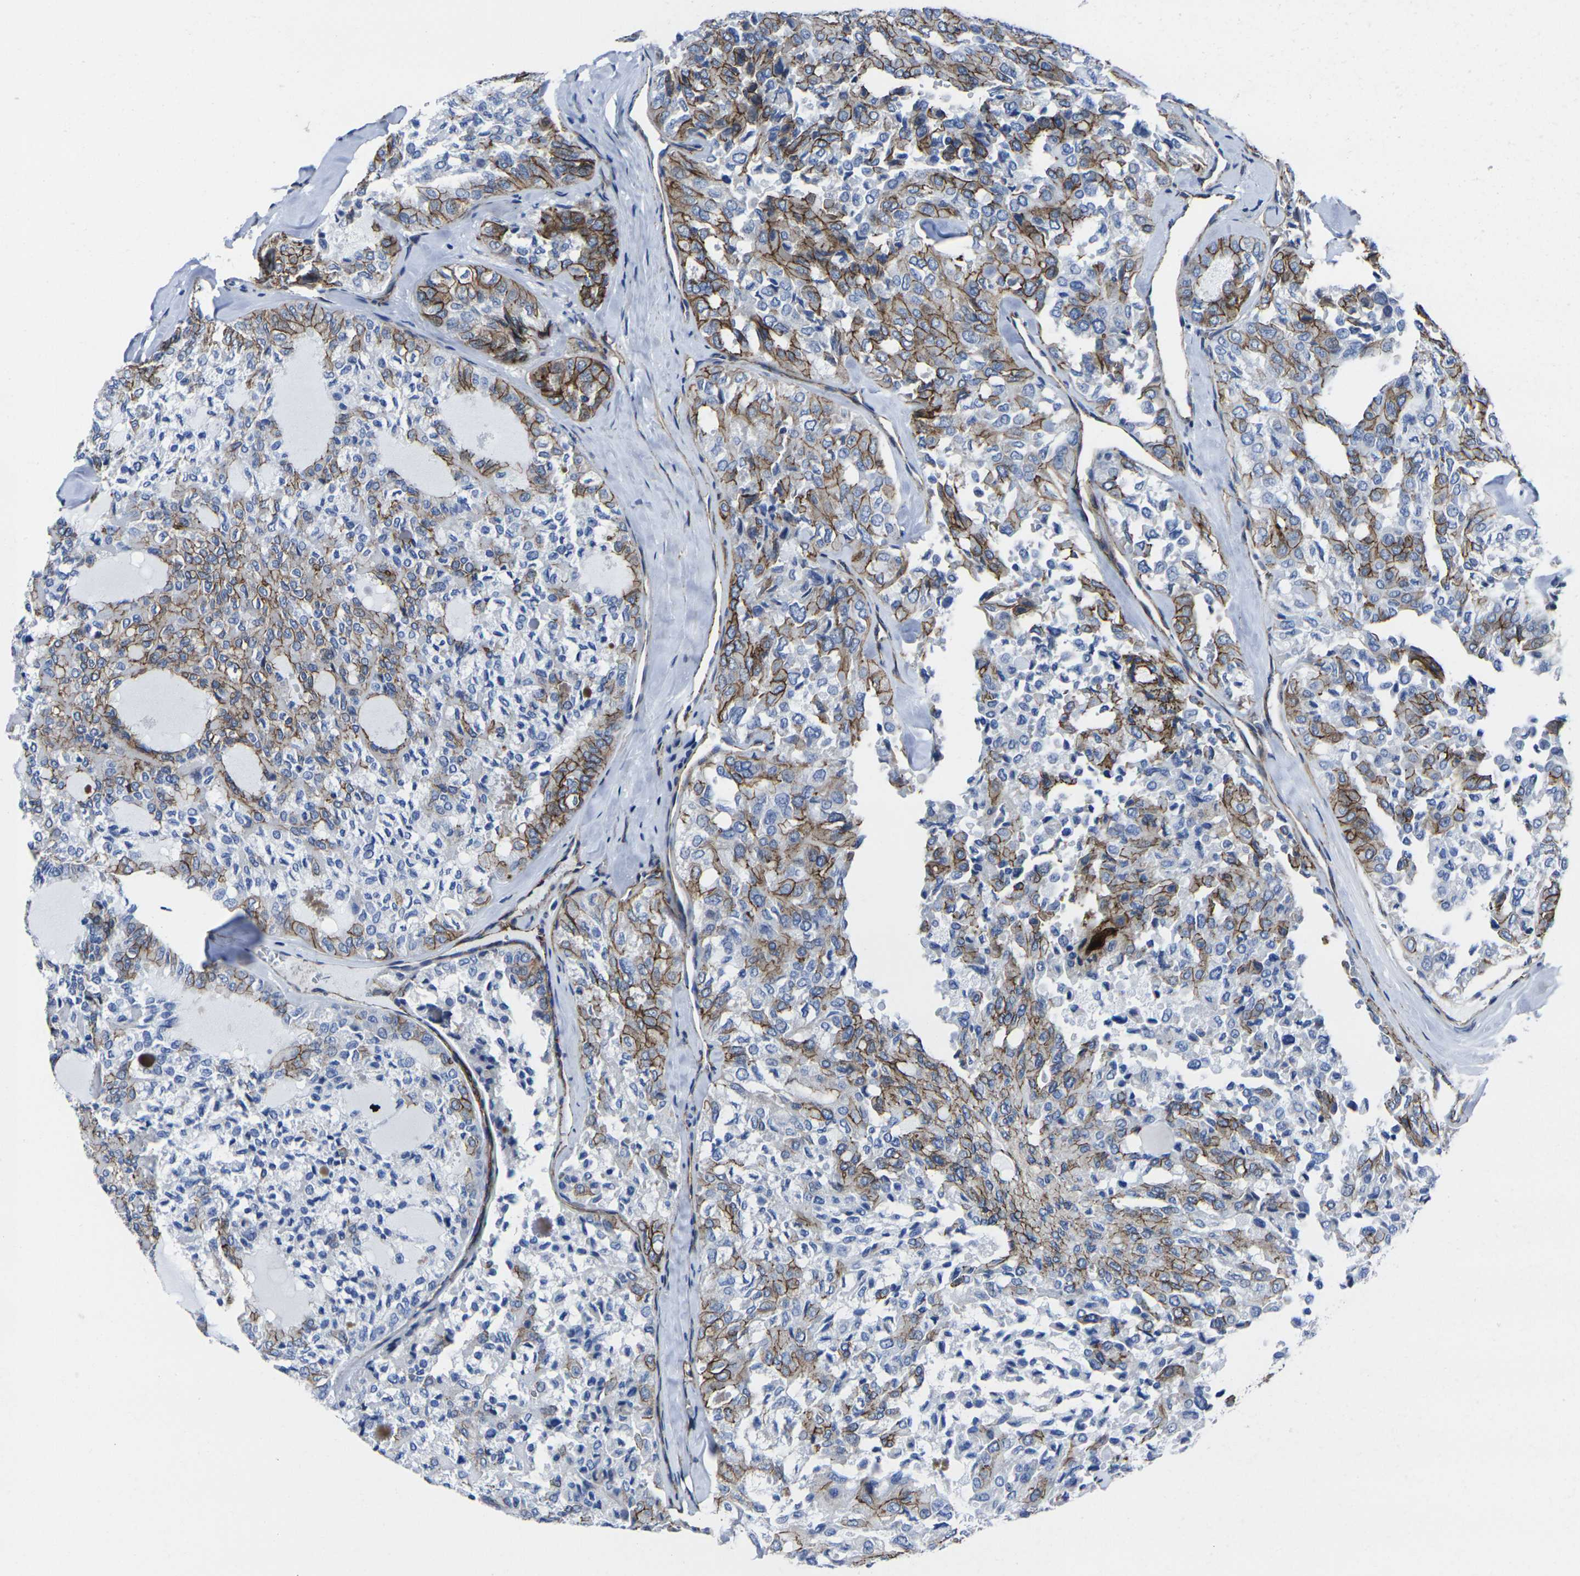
{"staining": {"intensity": "moderate", "quantity": "25%-75%", "location": "cytoplasmic/membranous"}, "tissue": "thyroid cancer", "cell_type": "Tumor cells", "image_type": "cancer", "snomed": [{"axis": "morphology", "description": "Follicular adenoma carcinoma, NOS"}, {"axis": "topography", "description": "Thyroid gland"}], "caption": "A photomicrograph of thyroid cancer stained for a protein shows moderate cytoplasmic/membranous brown staining in tumor cells.", "gene": "NUMB", "patient": {"sex": "male", "age": 75}}